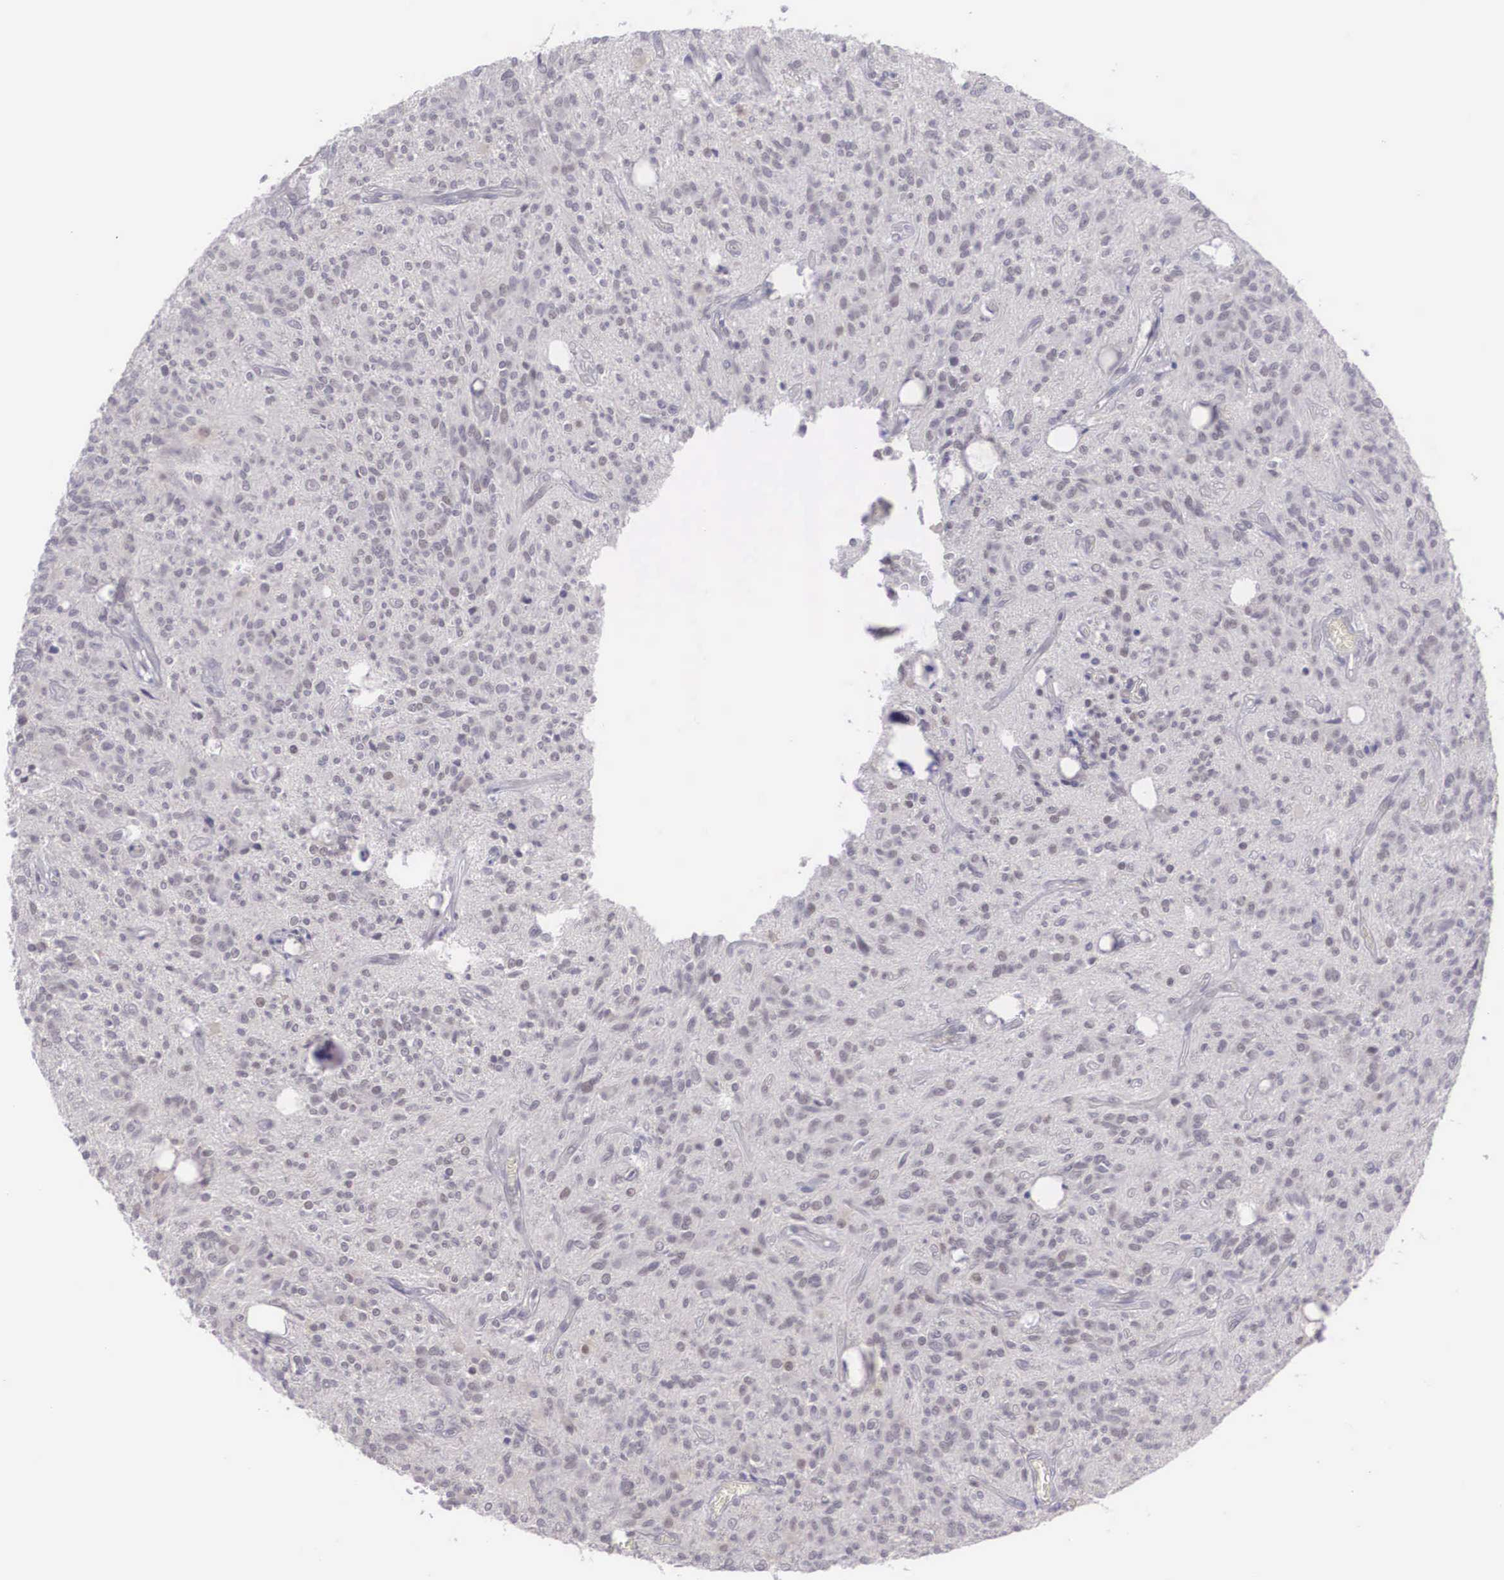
{"staining": {"intensity": "weak", "quantity": "<25%", "location": "nuclear"}, "tissue": "glioma", "cell_type": "Tumor cells", "image_type": "cancer", "snomed": [{"axis": "morphology", "description": "Glioma, malignant, Low grade"}, {"axis": "topography", "description": "Brain"}], "caption": "The image shows no significant staining in tumor cells of glioma. The staining is performed using DAB brown chromogen with nuclei counter-stained in using hematoxylin.", "gene": "NINL", "patient": {"sex": "female", "age": 15}}